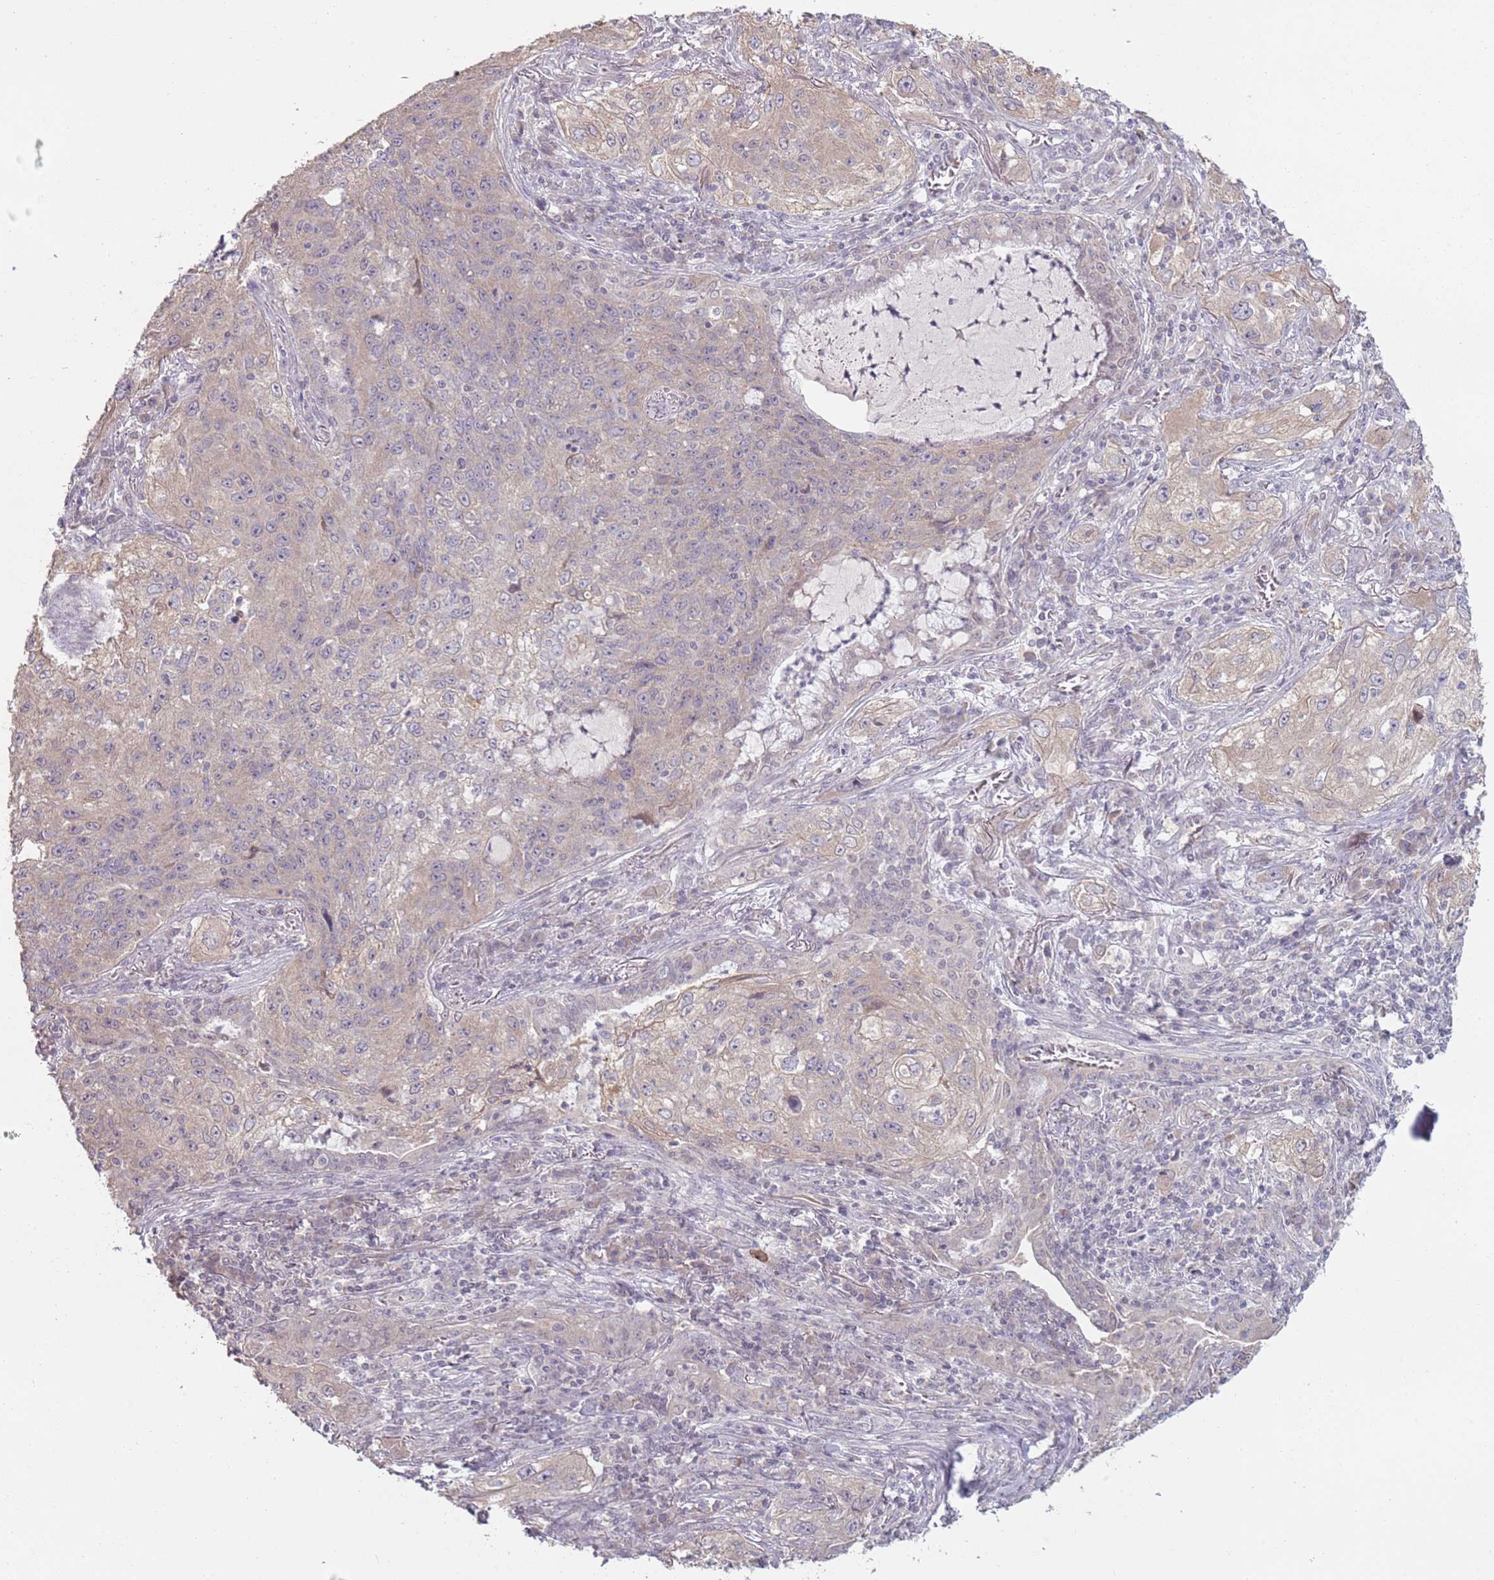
{"staining": {"intensity": "negative", "quantity": "none", "location": "none"}, "tissue": "lung cancer", "cell_type": "Tumor cells", "image_type": "cancer", "snomed": [{"axis": "morphology", "description": "Squamous cell carcinoma, NOS"}, {"axis": "topography", "description": "Lung"}], "caption": "Lung cancer was stained to show a protein in brown. There is no significant expression in tumor cells.", "gene": "TEKT4", "patient": {"sex": "female", "age": 69}}